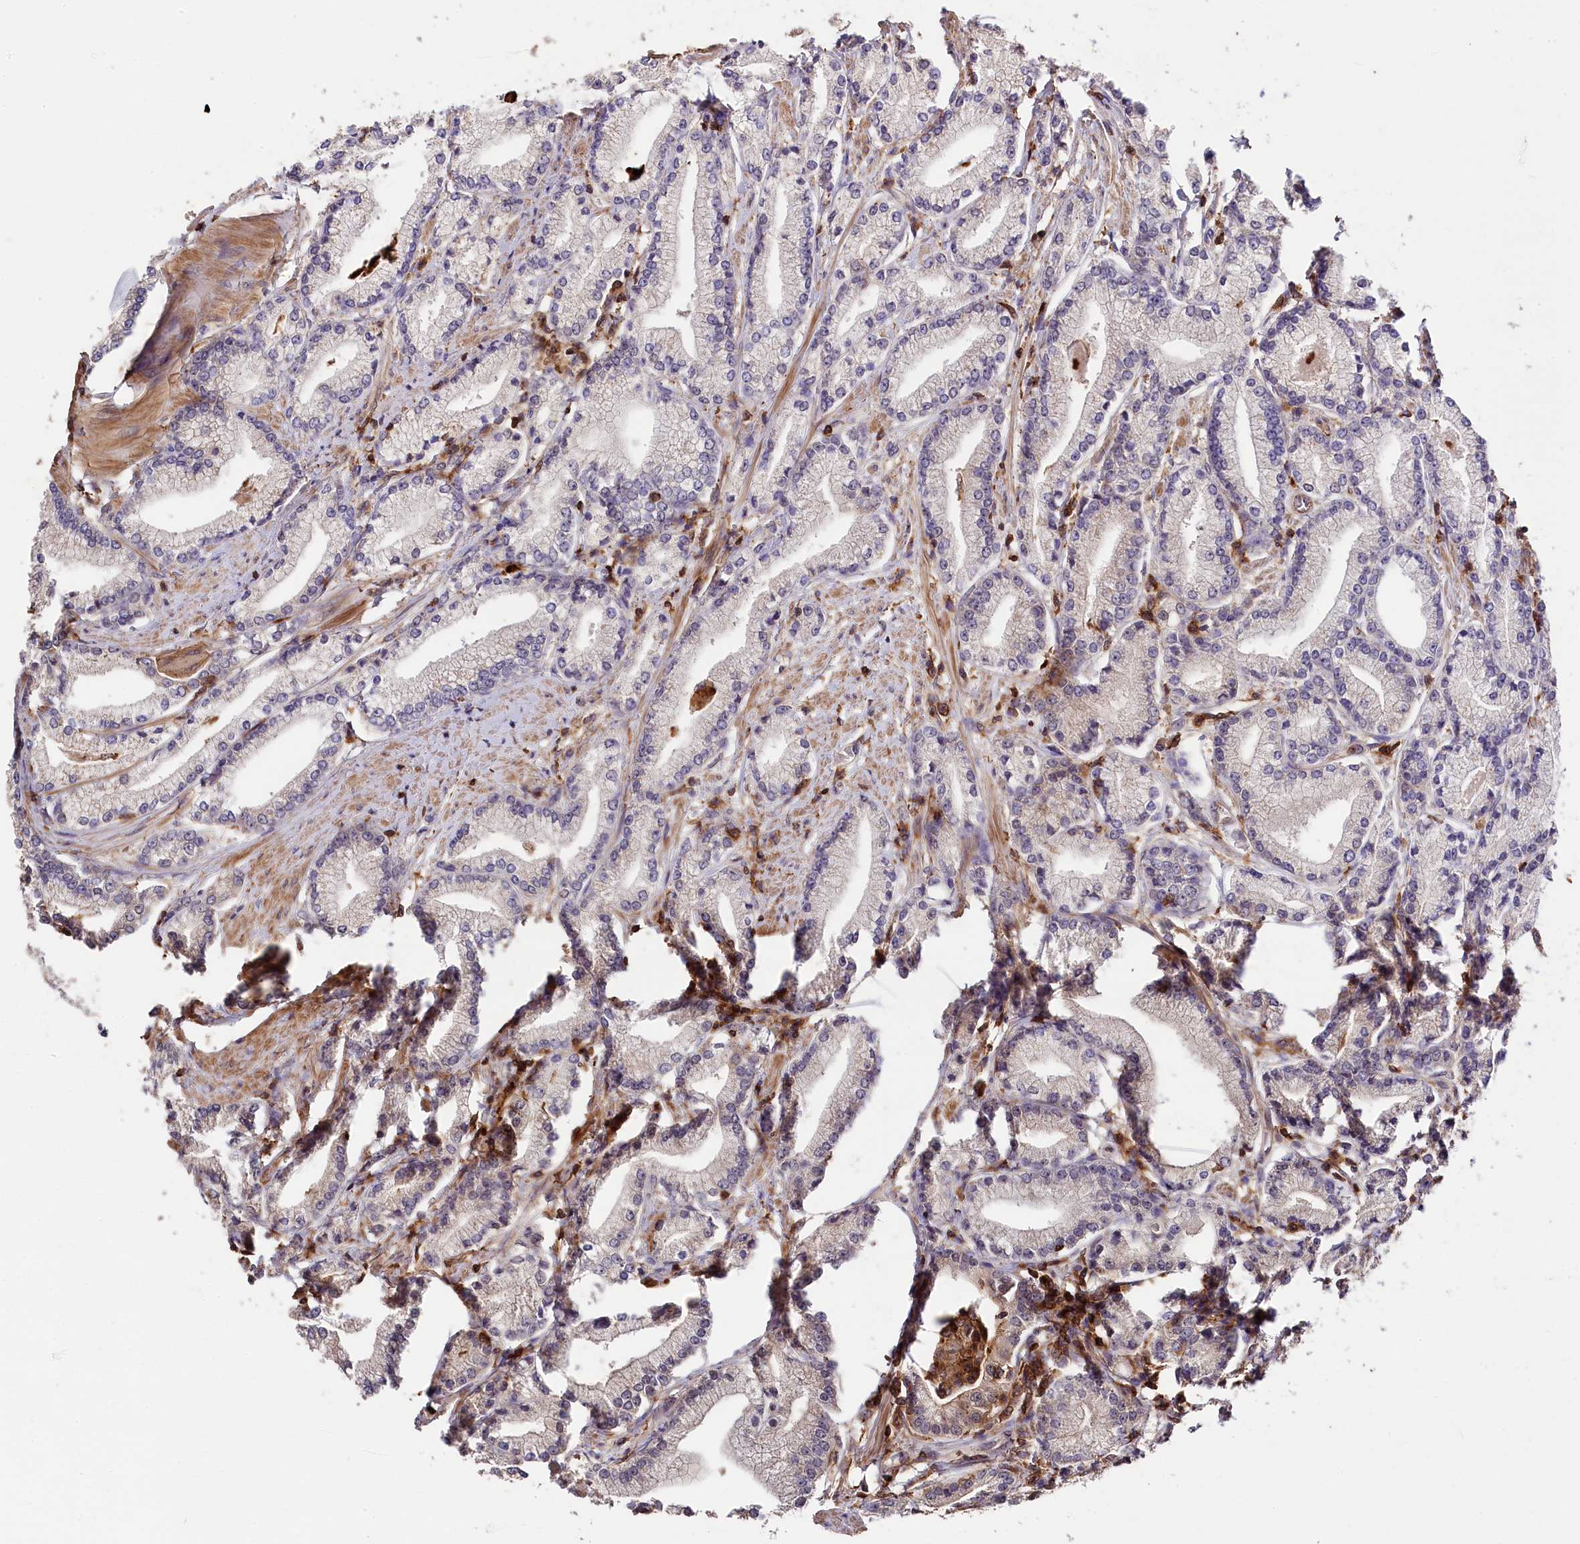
{"staining": {"intensity": "weak", "quantity": "<25%", "location": "cytoplasmic/membranous"}, "tissue": "prostate cancer", "cell_type": "Tumor cells", "image_type": "cancer", "snomed": [{"axis": "morphology", "description": "Adenocarcinoma, High grade"}, {"axis": "topography", "description": "Prostate"}], "caption": "Tumor cells show no significant protein positivity in adenocarcinoma (high-grade) (prostate). (DAB IHC, high magnification).", "gene": "SKIDA1", "patient": {"sex": "male", "age": 67}}